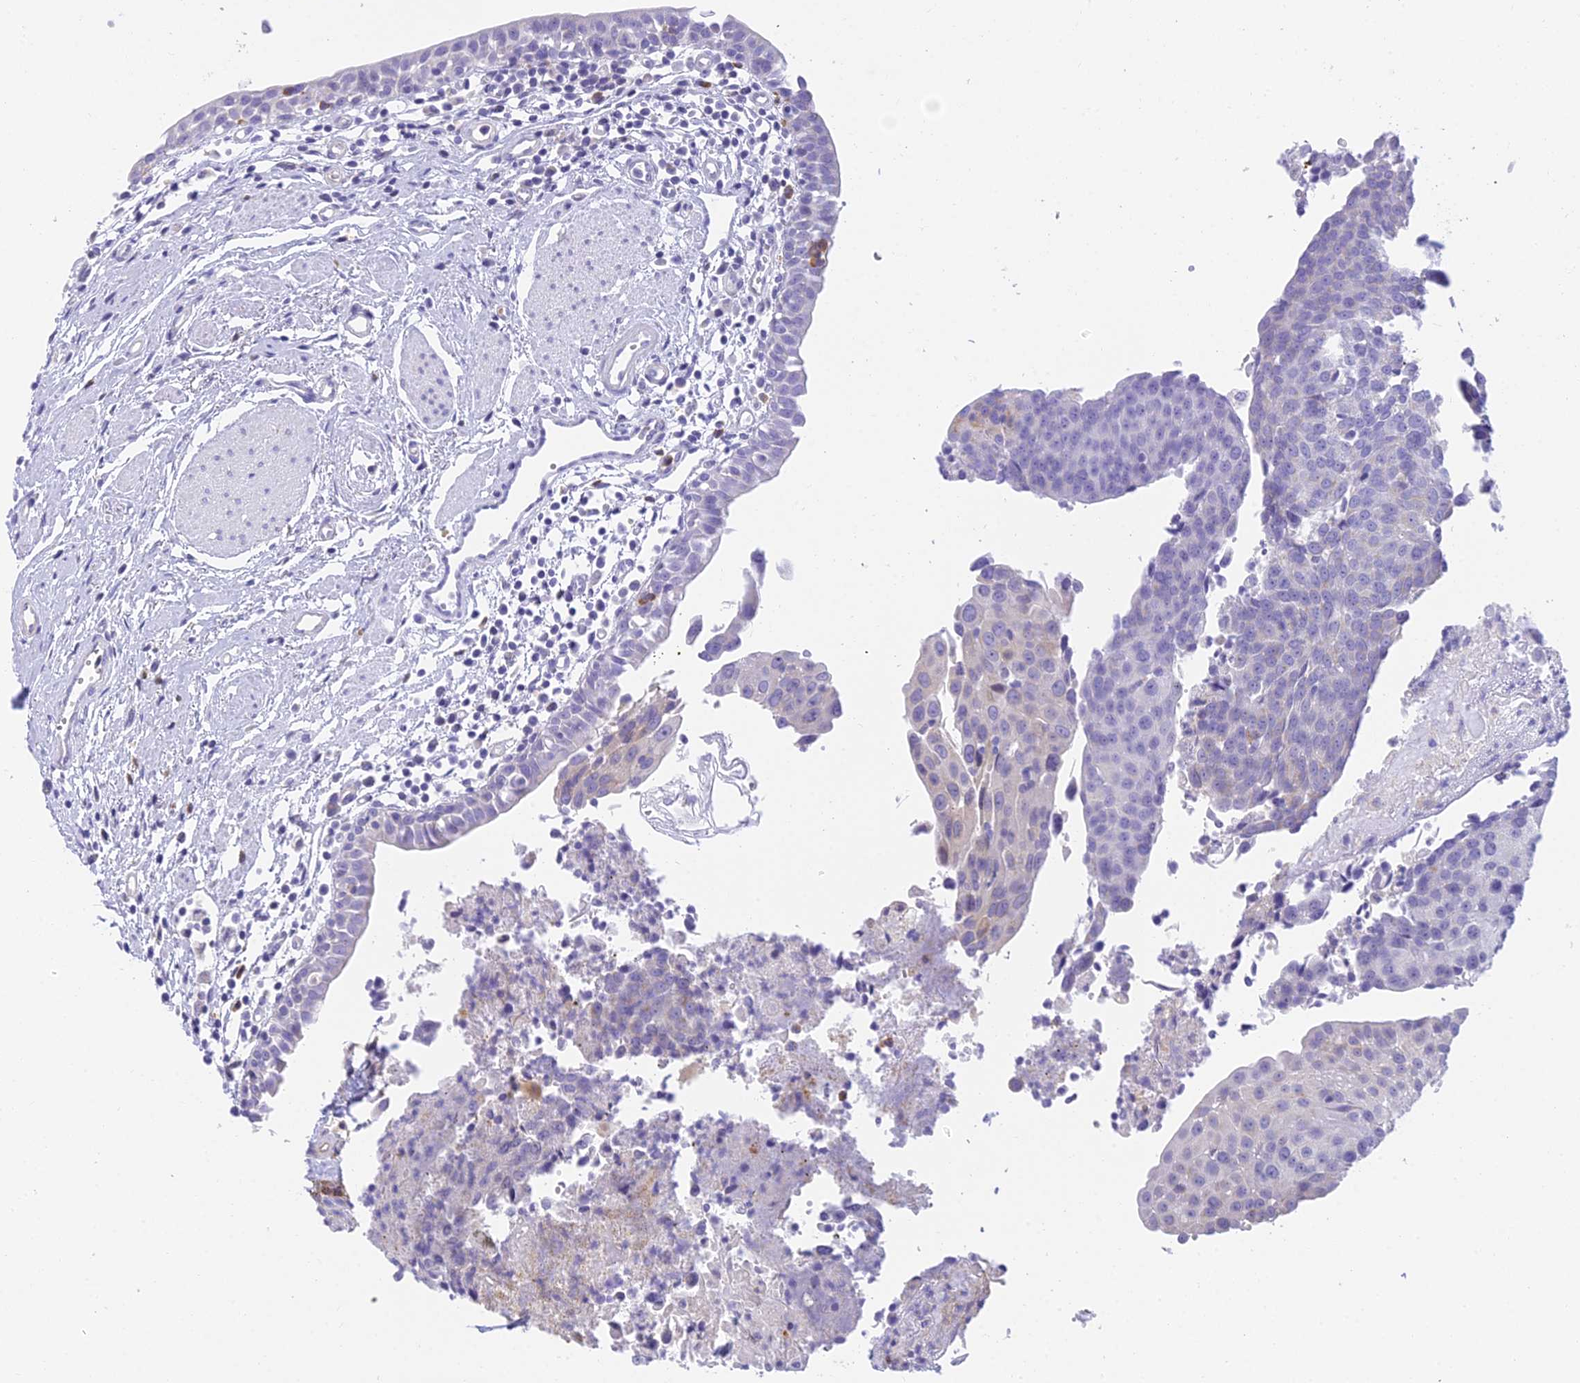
{"staining": {"intensity": "negative", "quantity": "none", "location": "none"}, "tissue": "urothelial cancer", "cell_type": "Tumor cells", "image_type": "cancer", "snomed": [{"axis": "morphology", "description": "Urothelial carcinoma, High grade"}, {"axis": "topography", "description": "Urinary bladder"}], "caption": "Tumor cells show no significant expression in urothelial cancer.", "gene": "CLCN7", "patient": {"sex": "female", "age": 85}}